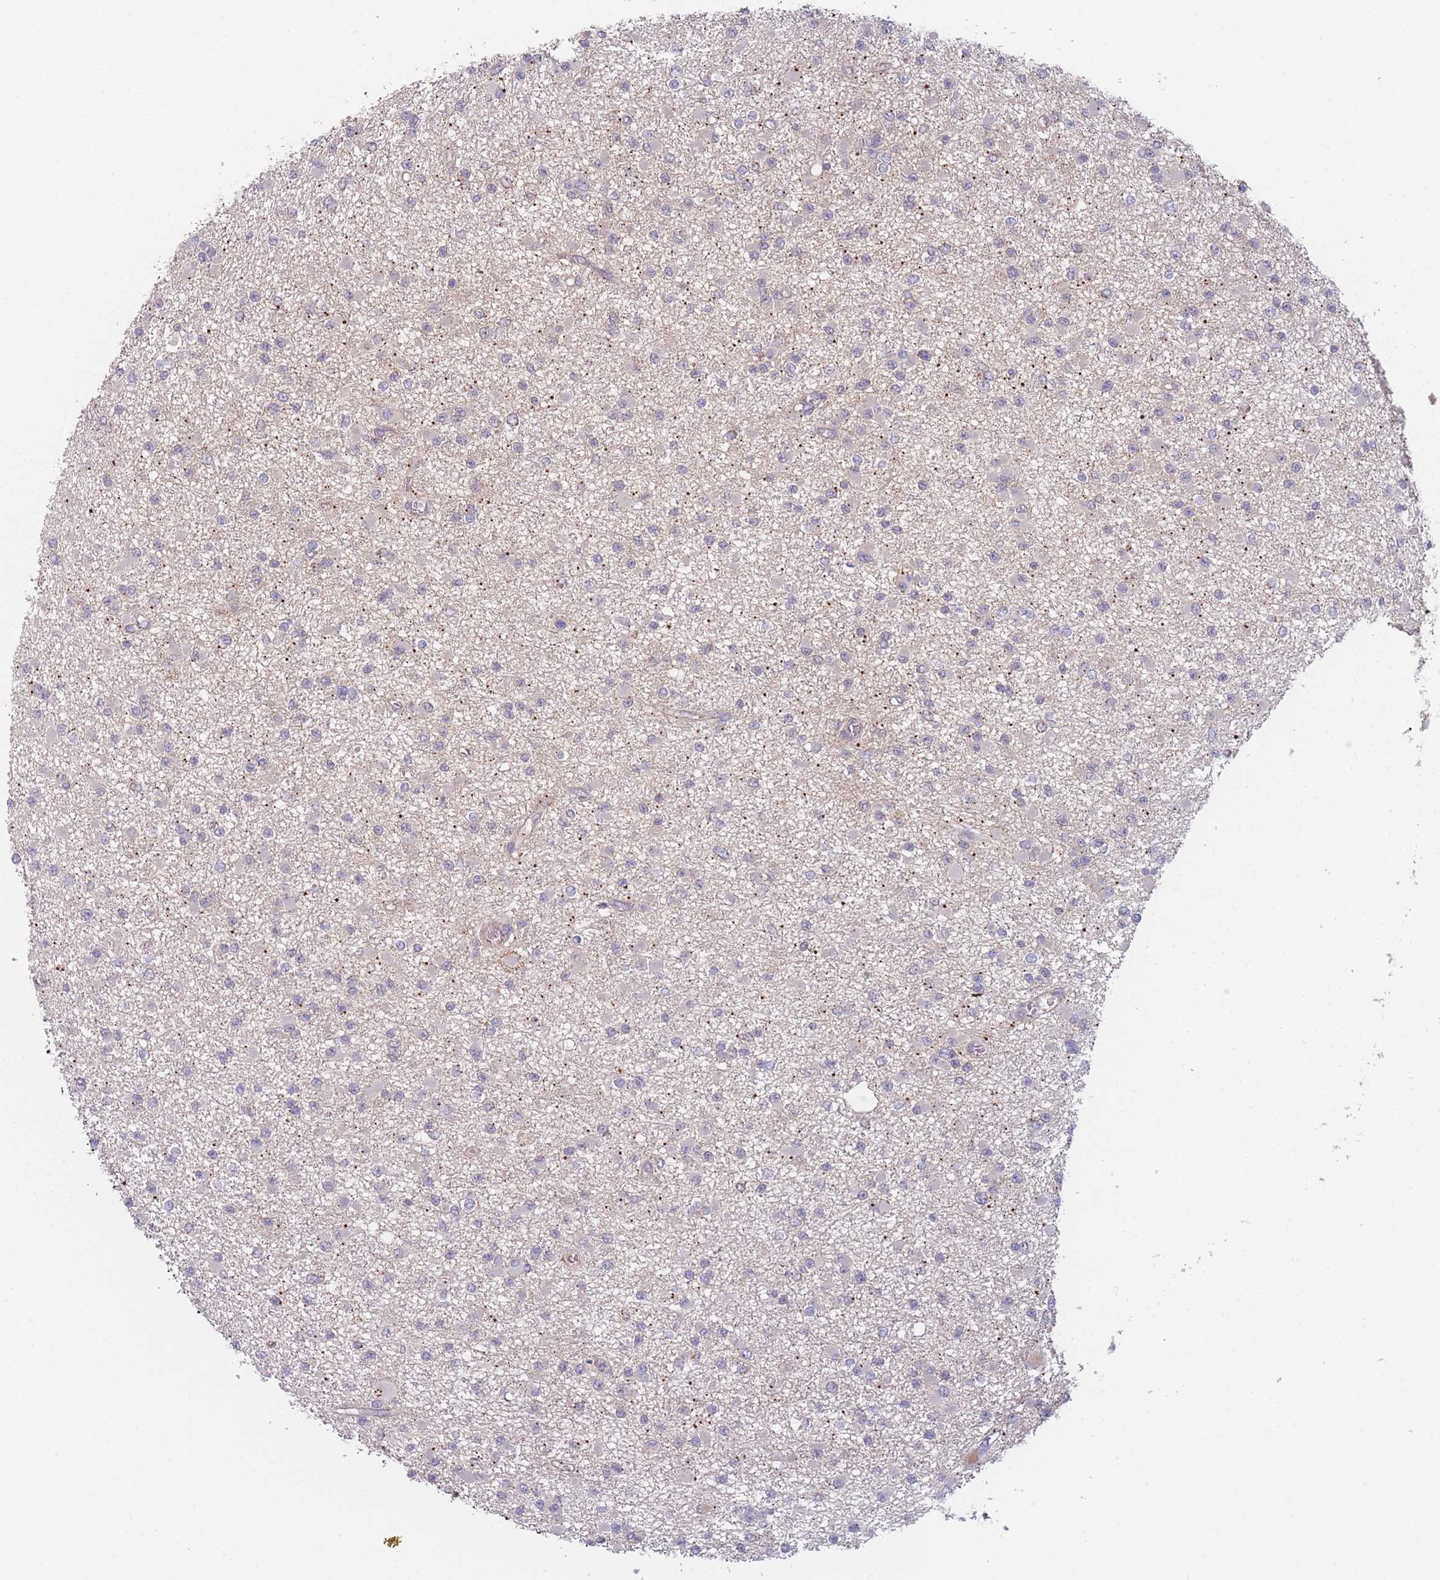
{"staining": {"intensity": "negative", "quantity": "none", "location": "none"}, "tissue": "glioma", "cell_type": "Tumor cells", "image_type": "cancer", "snomed": [{"axis": "morphology", "description": "Glioma, malignant, Low grade"}, {"axis": "topography", "description": "Brain"}], "caption": "Photomicrograph shows no significant protein expression in tumor cells of malignant glioma (low-grade).", "gene": "TMEM232", "patient": {"sex": "female", "age": 22}}